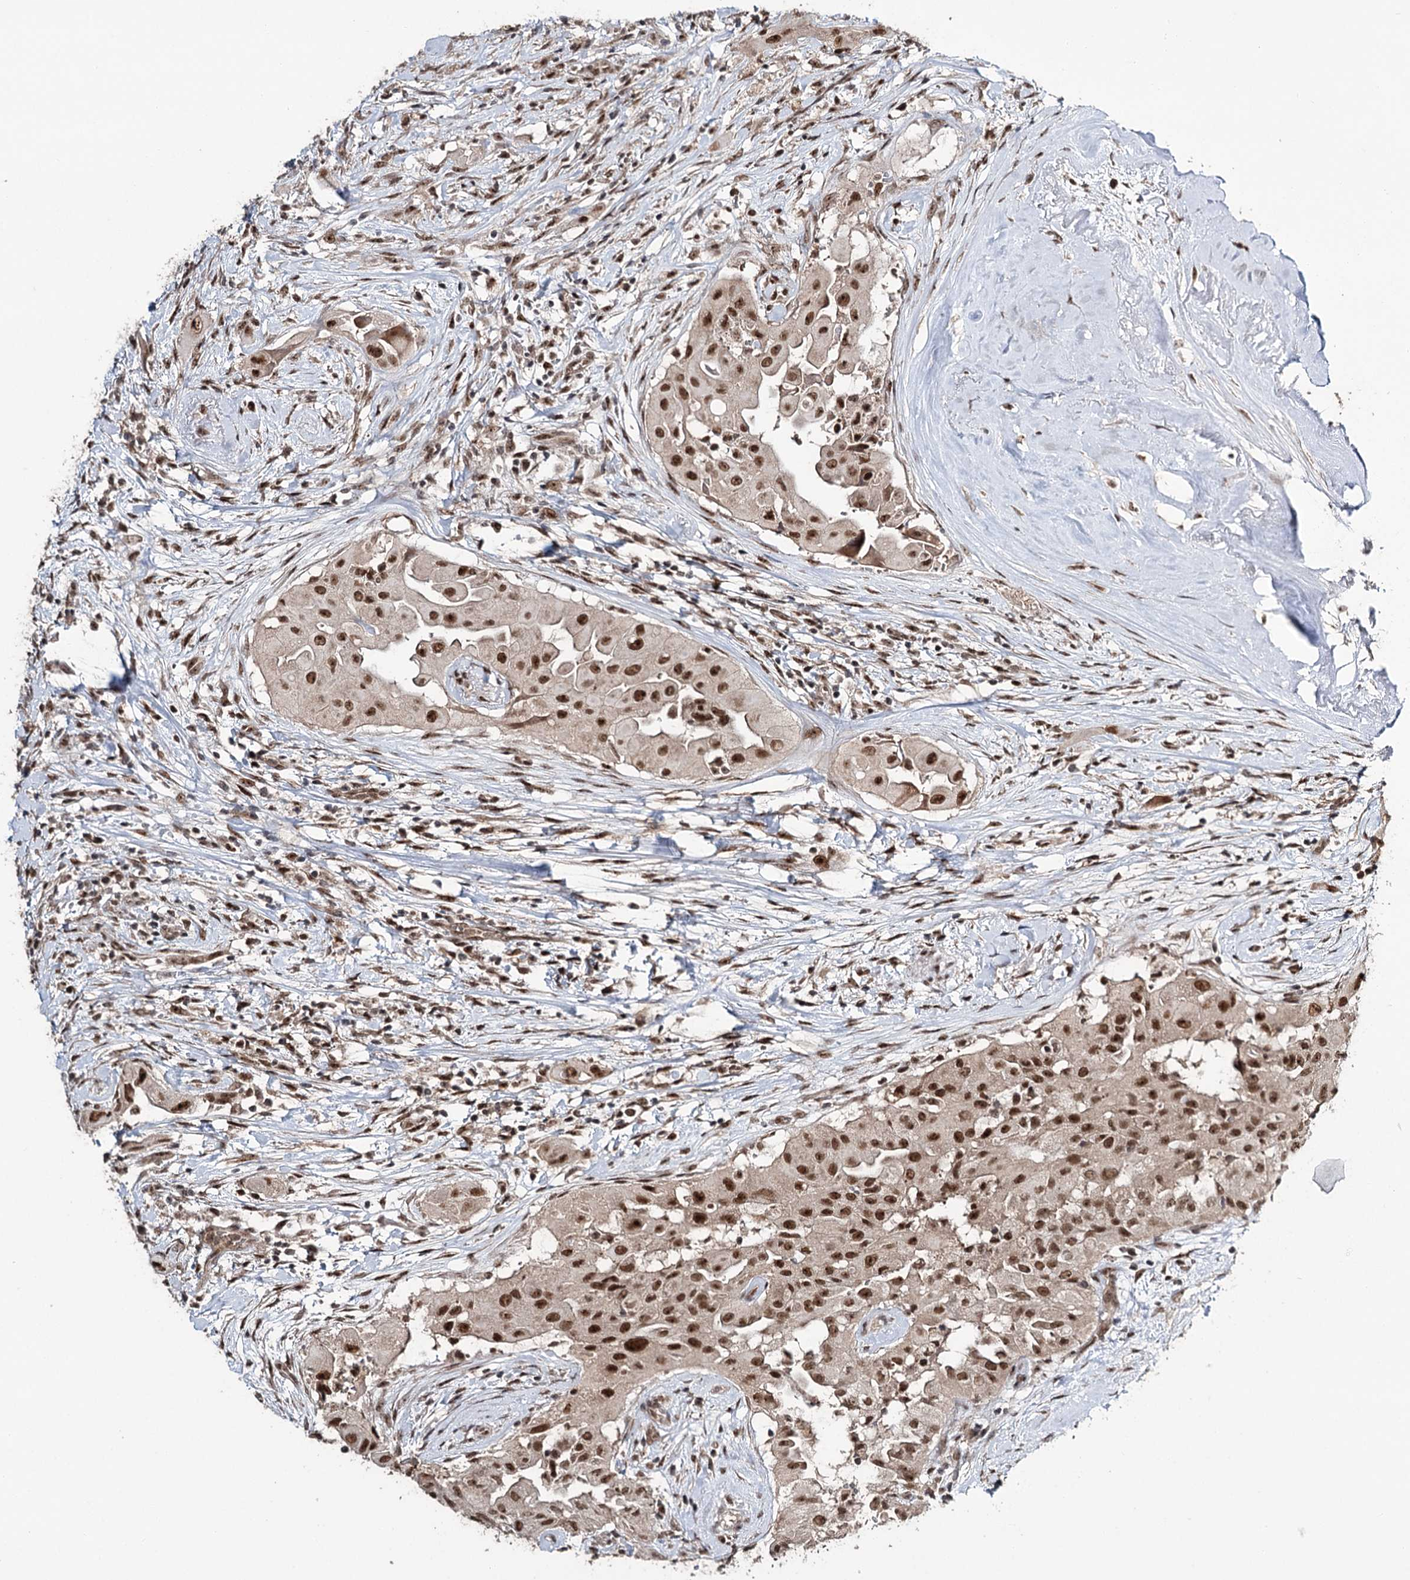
{"staining": {"intensity": "strong", "quantity": ">75%", "location": "nuclear"}, "tissue": "thyroid cancer", "cell_type": "Tumor cells", "image_type": "cancer", "snomed": [{"axis": "morphology", "description": "Papillary adenocarcinoma, NOS"}, {"axis": "topography", "description": "Thyroid gland"}], "caption": "High-power microscopy captured an IHC micrograph of thyroid cancer (papillary adenocarcinoma), revealing strong nuclear staining in approximately >75% of tumor cells.", "gene": "ERCC3", "patient": {"sex": "female", "age": 59}}